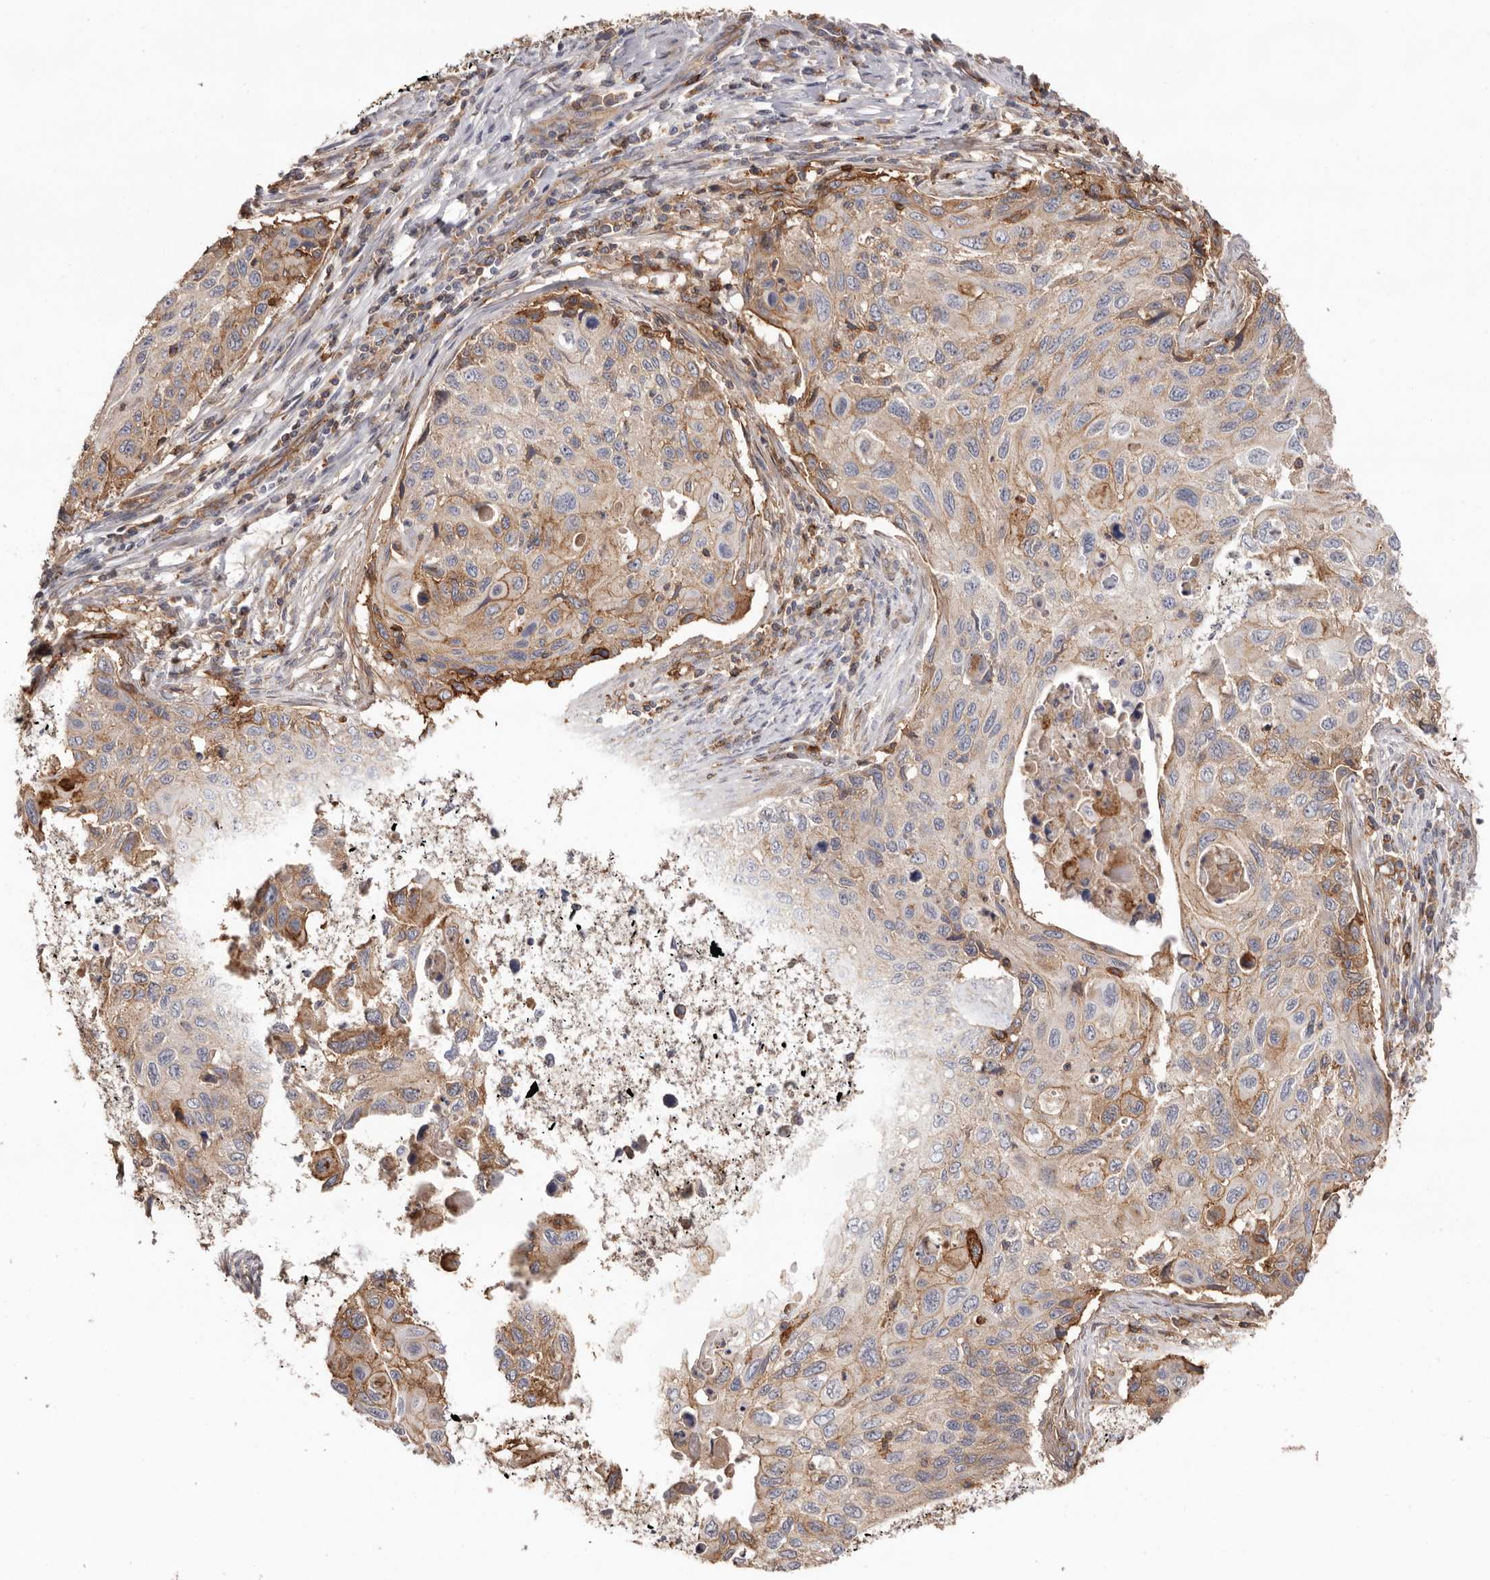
{"staining": {"intensity": "moderate", "quantity": "<25%", "location": "cytoplasmic/membranous"}, "tissue": "cervical cancer", "cell_type": "Tumor cells", "image_type": "cancer", "snomed": [{"axis": "morphology", "description": "Squamous cell carcinoma, NOS"}, {"axis": "topography", "description": "Cervix"}], "caption": "Immunohistochemical staining of human cervical squamous cell carcinoma demonstrates moderate cytoplasmic/membranous protein staining in about <25% of tumor cells.", "gene": "MMACHC", "patient": {"sex": "female", "age": 70}}